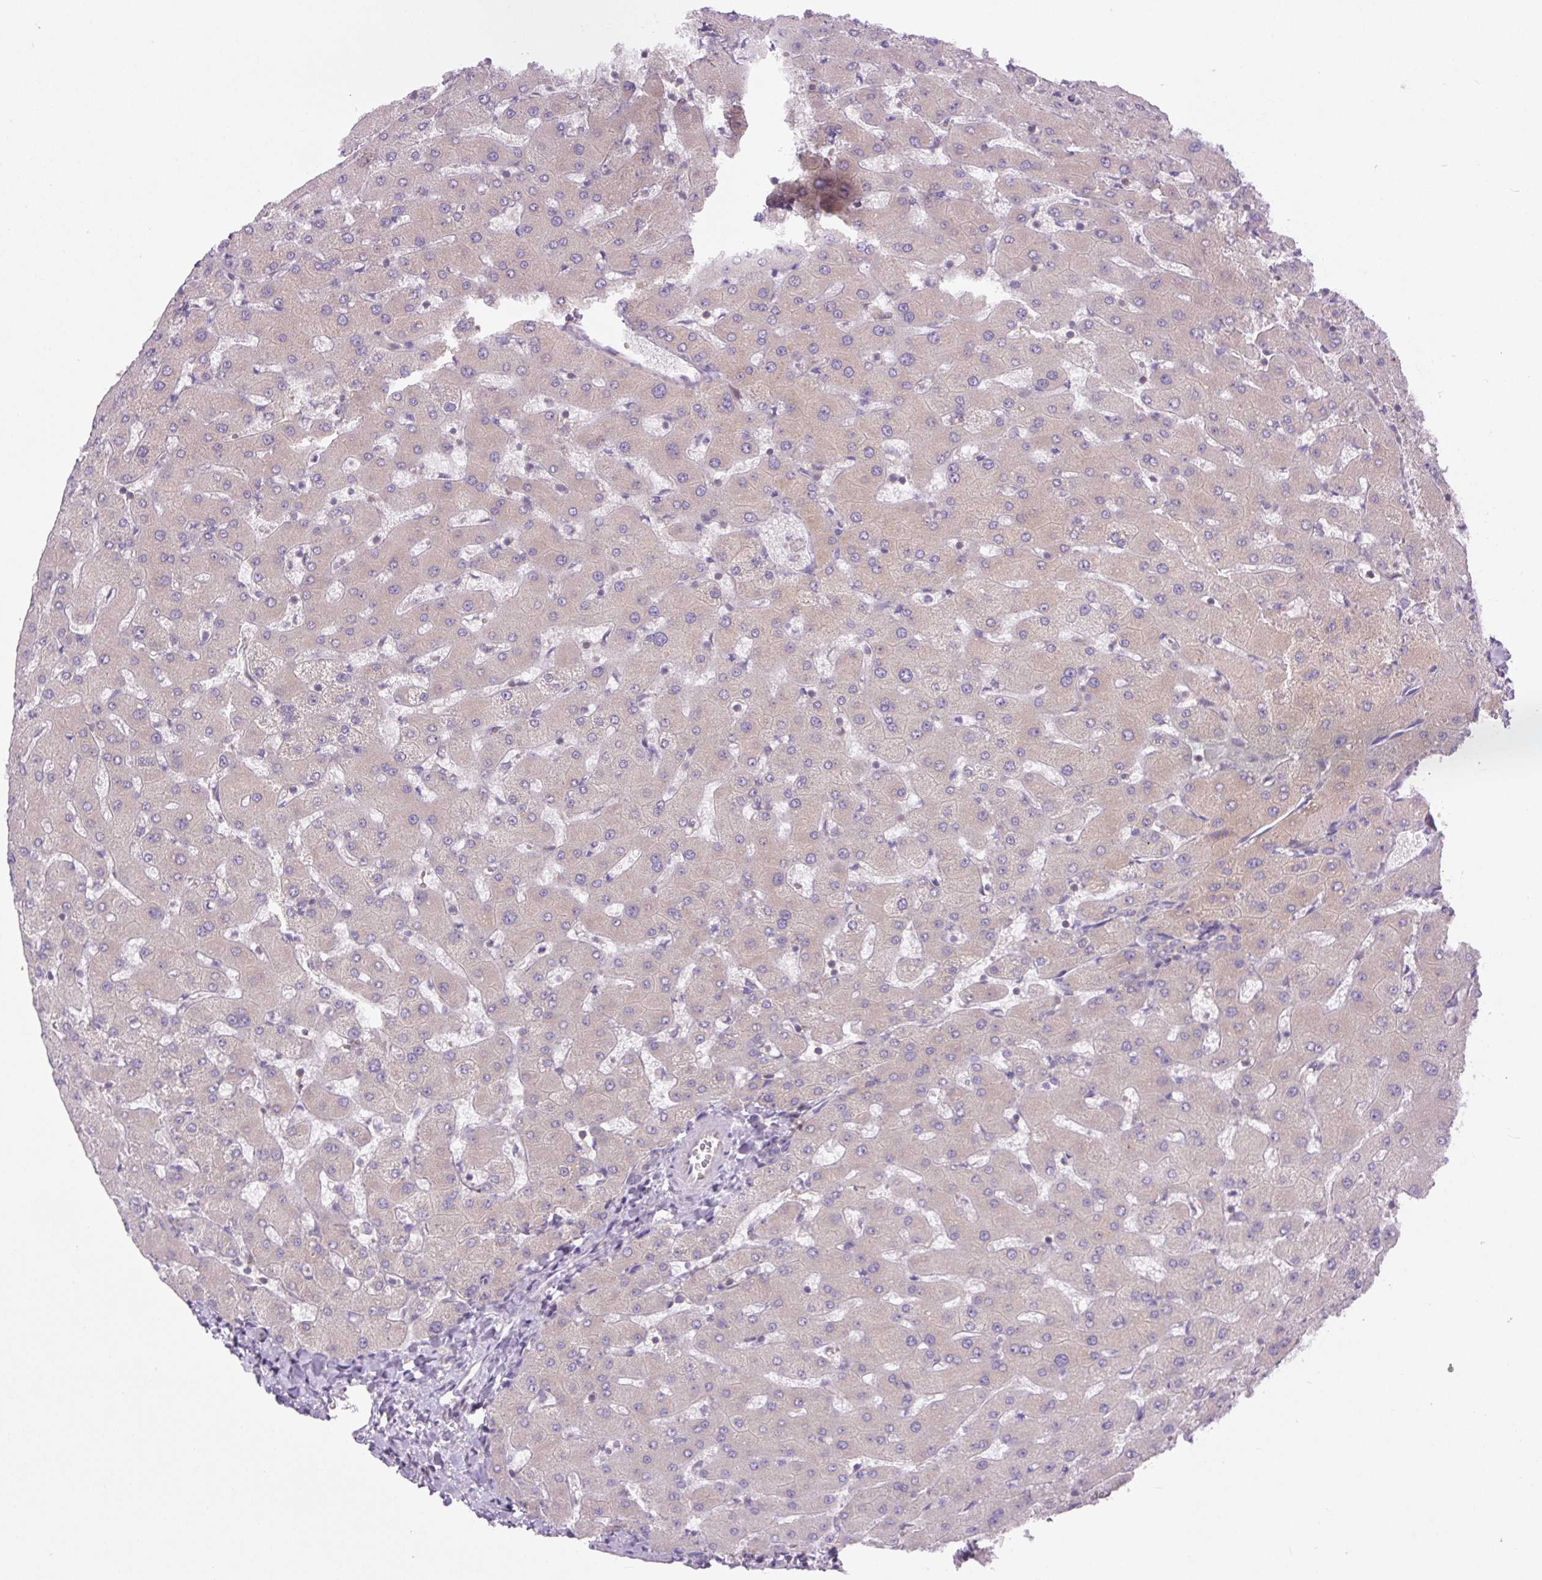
{"staining": {"intensity": "negative", "quantity": "none", "location": "none"}, "tissue": "liver", "cell_type": "Cholangiocytes", "image_type": "normal", "snomed": [{"axis": "morphology", "description": "Normal tissue, NOS"}, {"axis": "topography", "description": "Liver"}], "caption": "This is a image of immunohistochemistry (IHC) staining of unremarkable liver, which shows no expression in cholangiocytes.", "gene": "MINK1", "patient": {"sex": "female", "age": 63}}